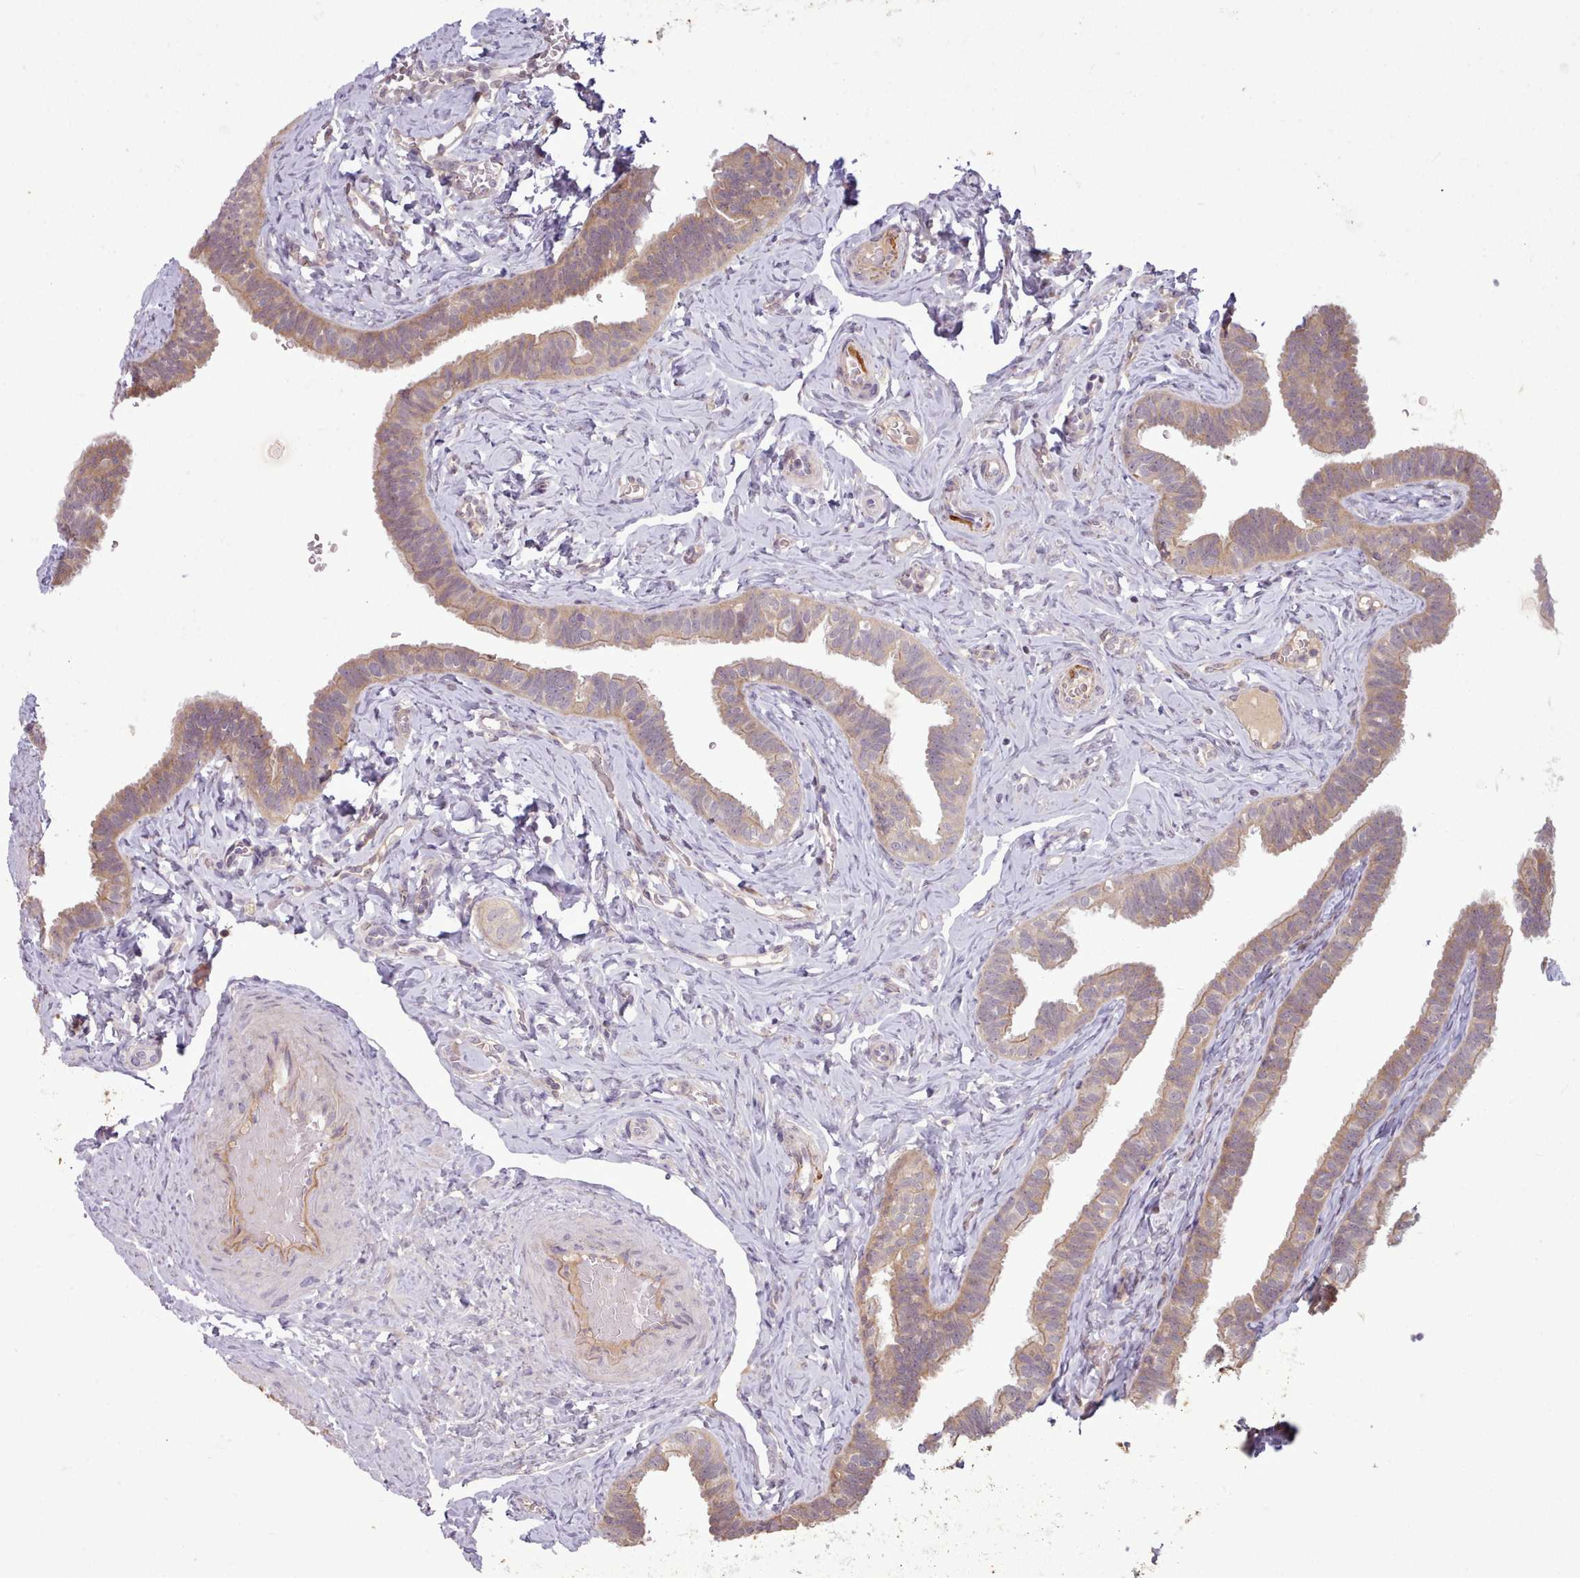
{"staining": {"intensity": "moderate", "quantity": "25%-75%", "location": "cytoplasmic/membranous"}, "tissue": "fallopian tube", "cell_type": "Glandular cells", "image_type": "normal", "snomed": [{"axis": "morphology", "description": "Normal tissue, NOS"}, {"axis": "topography", "description": "Fallopian tube"}], "caption": "Moderate cytoplasmic/membranous protein staining is seen in about 25%-75% of glandular cells in fallopian tube.", "gene": "NMRK1", "patient": {"sex": "female", "age": 39}}